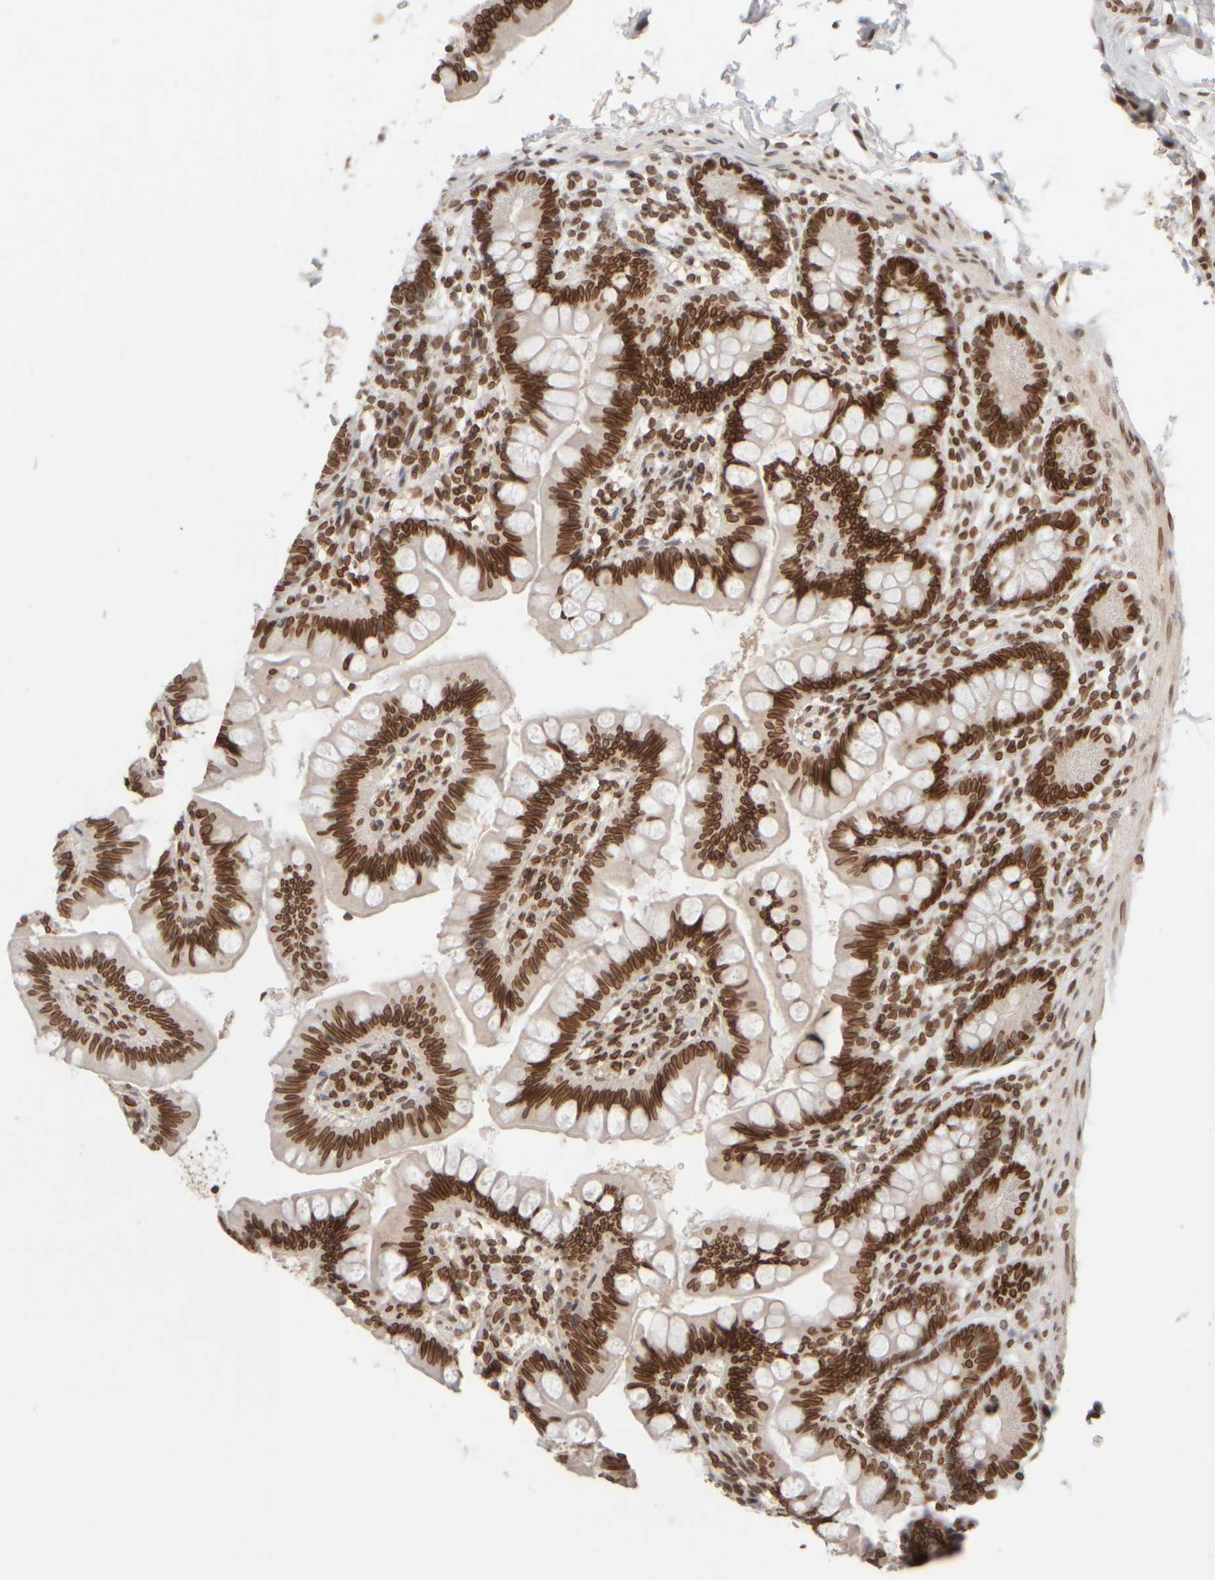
{"staining": {"intensity": "strong", "quantity": ">75%", "location": "cytoplasmic/membranous,nuclear"}, "tissue": "small intestine", "cell_type": "Glandular cells", "image_type": "normal", "snomed": [{"axis": "morphology", "description": "Normal tissue, NOS"}, {"axis": "topography", "description": "Small intestine"}], "caption": "IHC (DAB) staining of unremarkable small intestine shows strong cytoplasmic/membranous,nuclear protein staining in approximately >75% of glandular cells.", "gene": "ZC3HC1", "patient": {"sex": "male", "age": 7}}